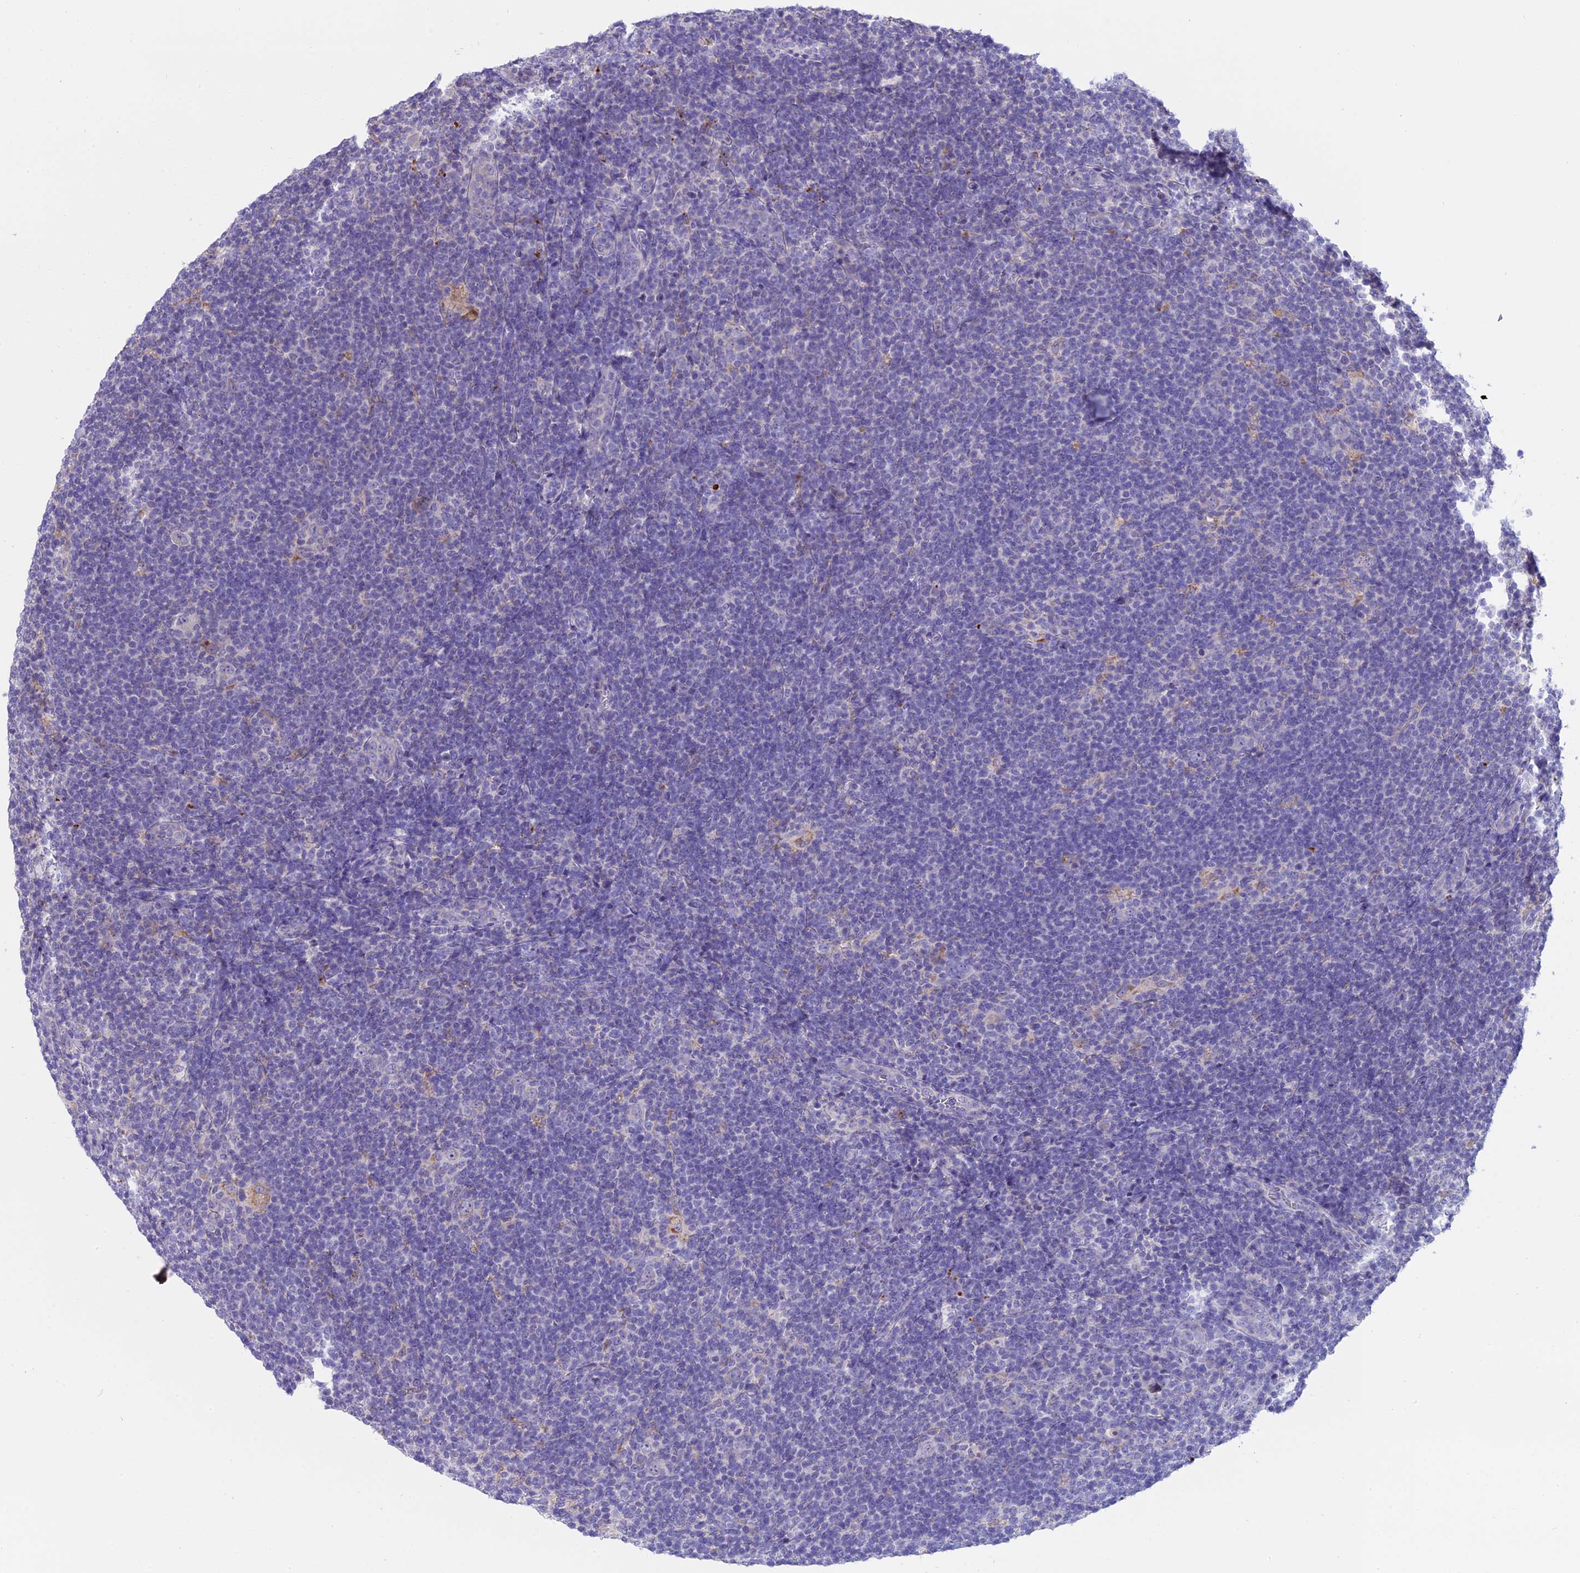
{"staining": {"intensity": "negative", "quantity": "none", "location": "none"}, "tissue": "lymphoma", "cell_type": "Tumor cells", "image_type": "cancer", "snomed": [{"axis": "morphology", "description": "Hodgkin's disease, NOS"}, {"axis": "topography", "description": "Lymph node"}], "caption": "Hodgkin's disease stained for a protein using immunohistochemistry displays no positivity tumor cells.", "gene": "LYPD6", "patient": {"sex": "female", "age": 57}}